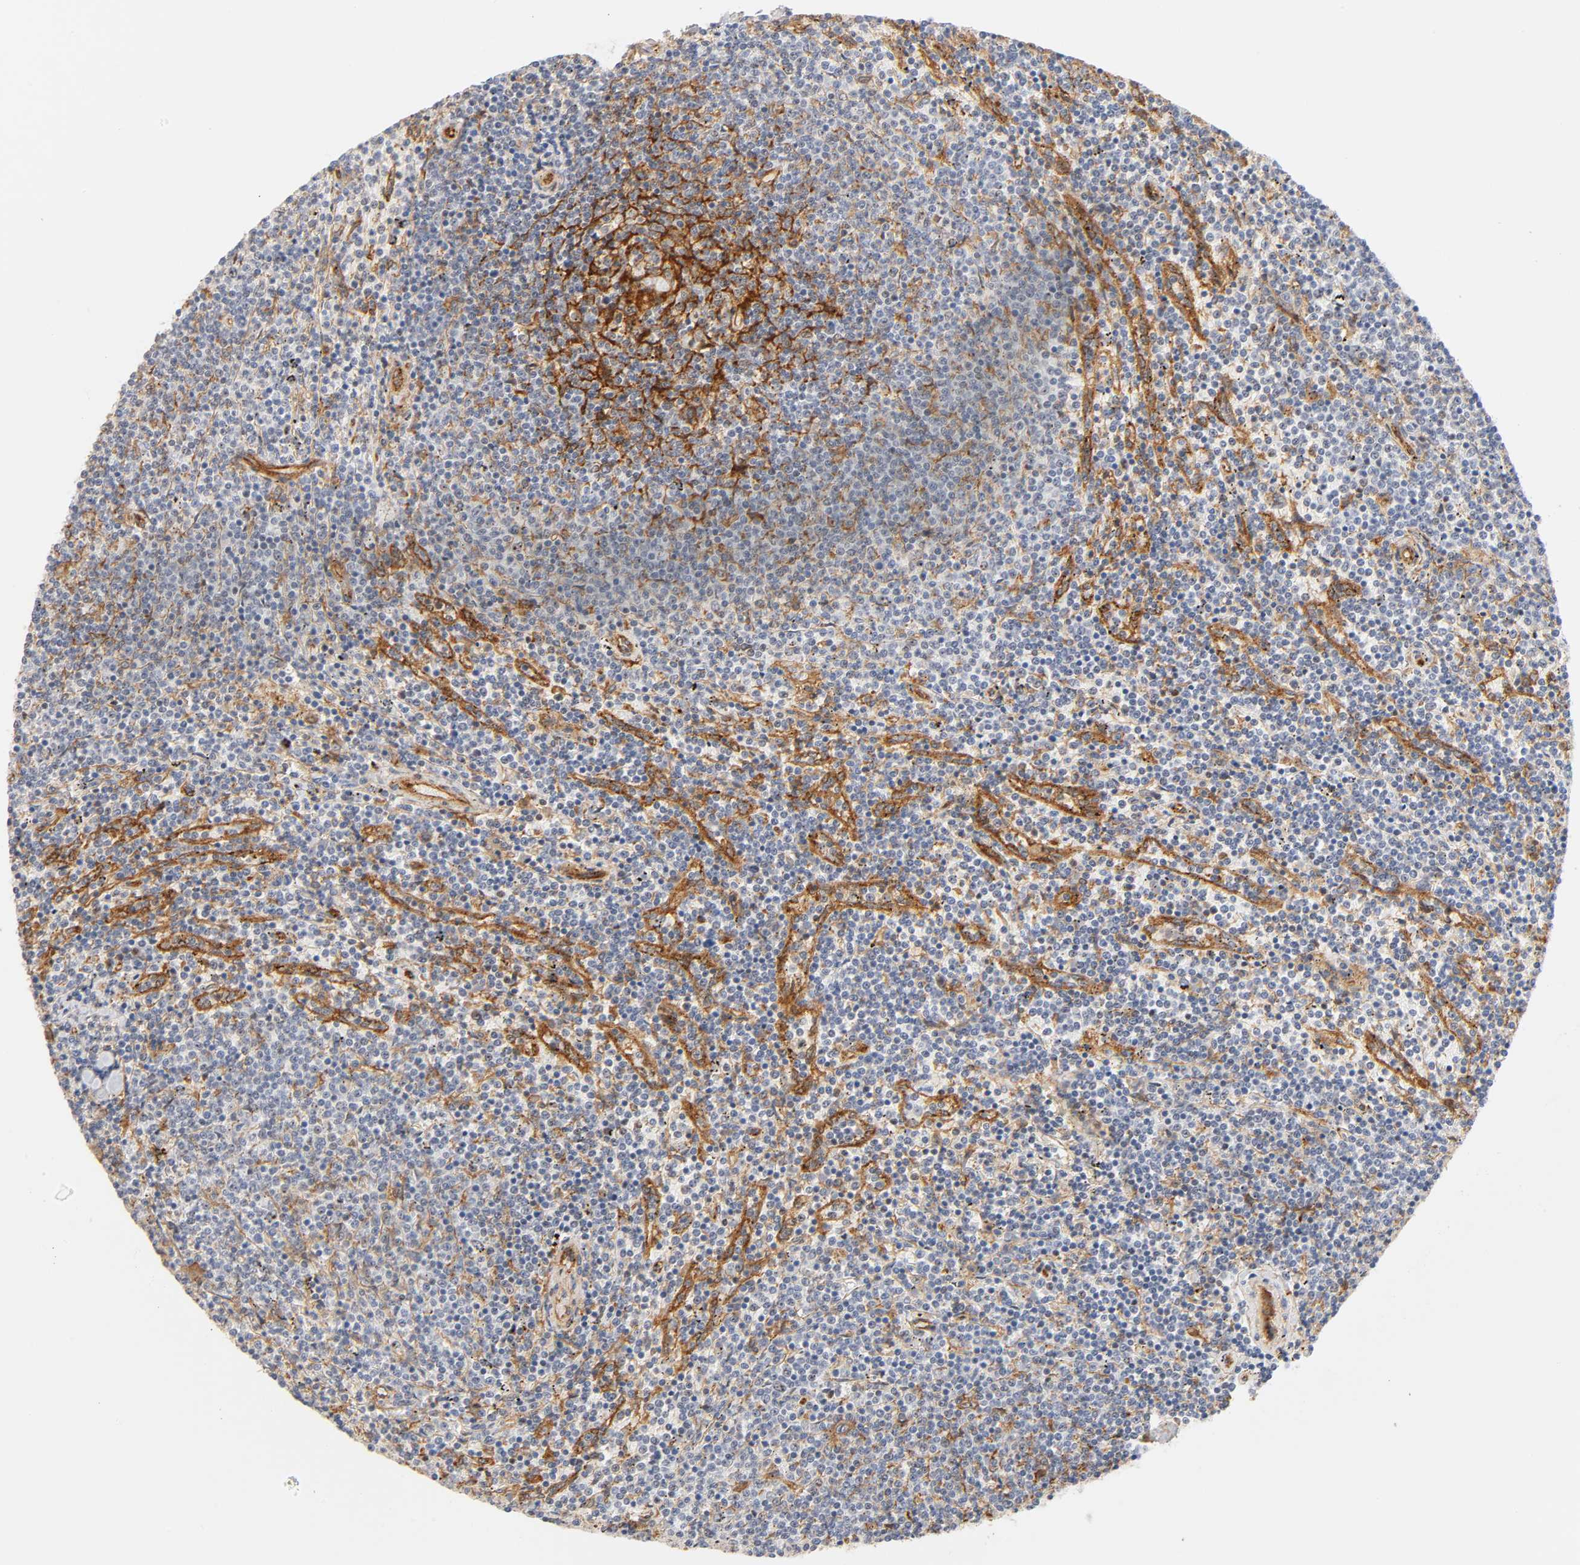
{"staining": {"intensity": "weak", "quantity": "<25%", "location": "cytoplasmic/membranous"}, "tissue": "lymphoma", "cell_type": "Tumor cells", "image_type": "cancer", "snomed": [{"axis": "morphology", "description": "Malignant lymphoma, non-Hodgkin's type, Low grade"}, {"axis": "topography", "description": "Spleen"}], "caption": "Immunohistochemistry micrograph of lymphoma stained for a protein (brown), which shows no expression in tumor cells. (Brightfield microscopy of DAB IHC at high magnification).", "gene": "PLD1", "patient": {"sex": "female", "age": 50}}